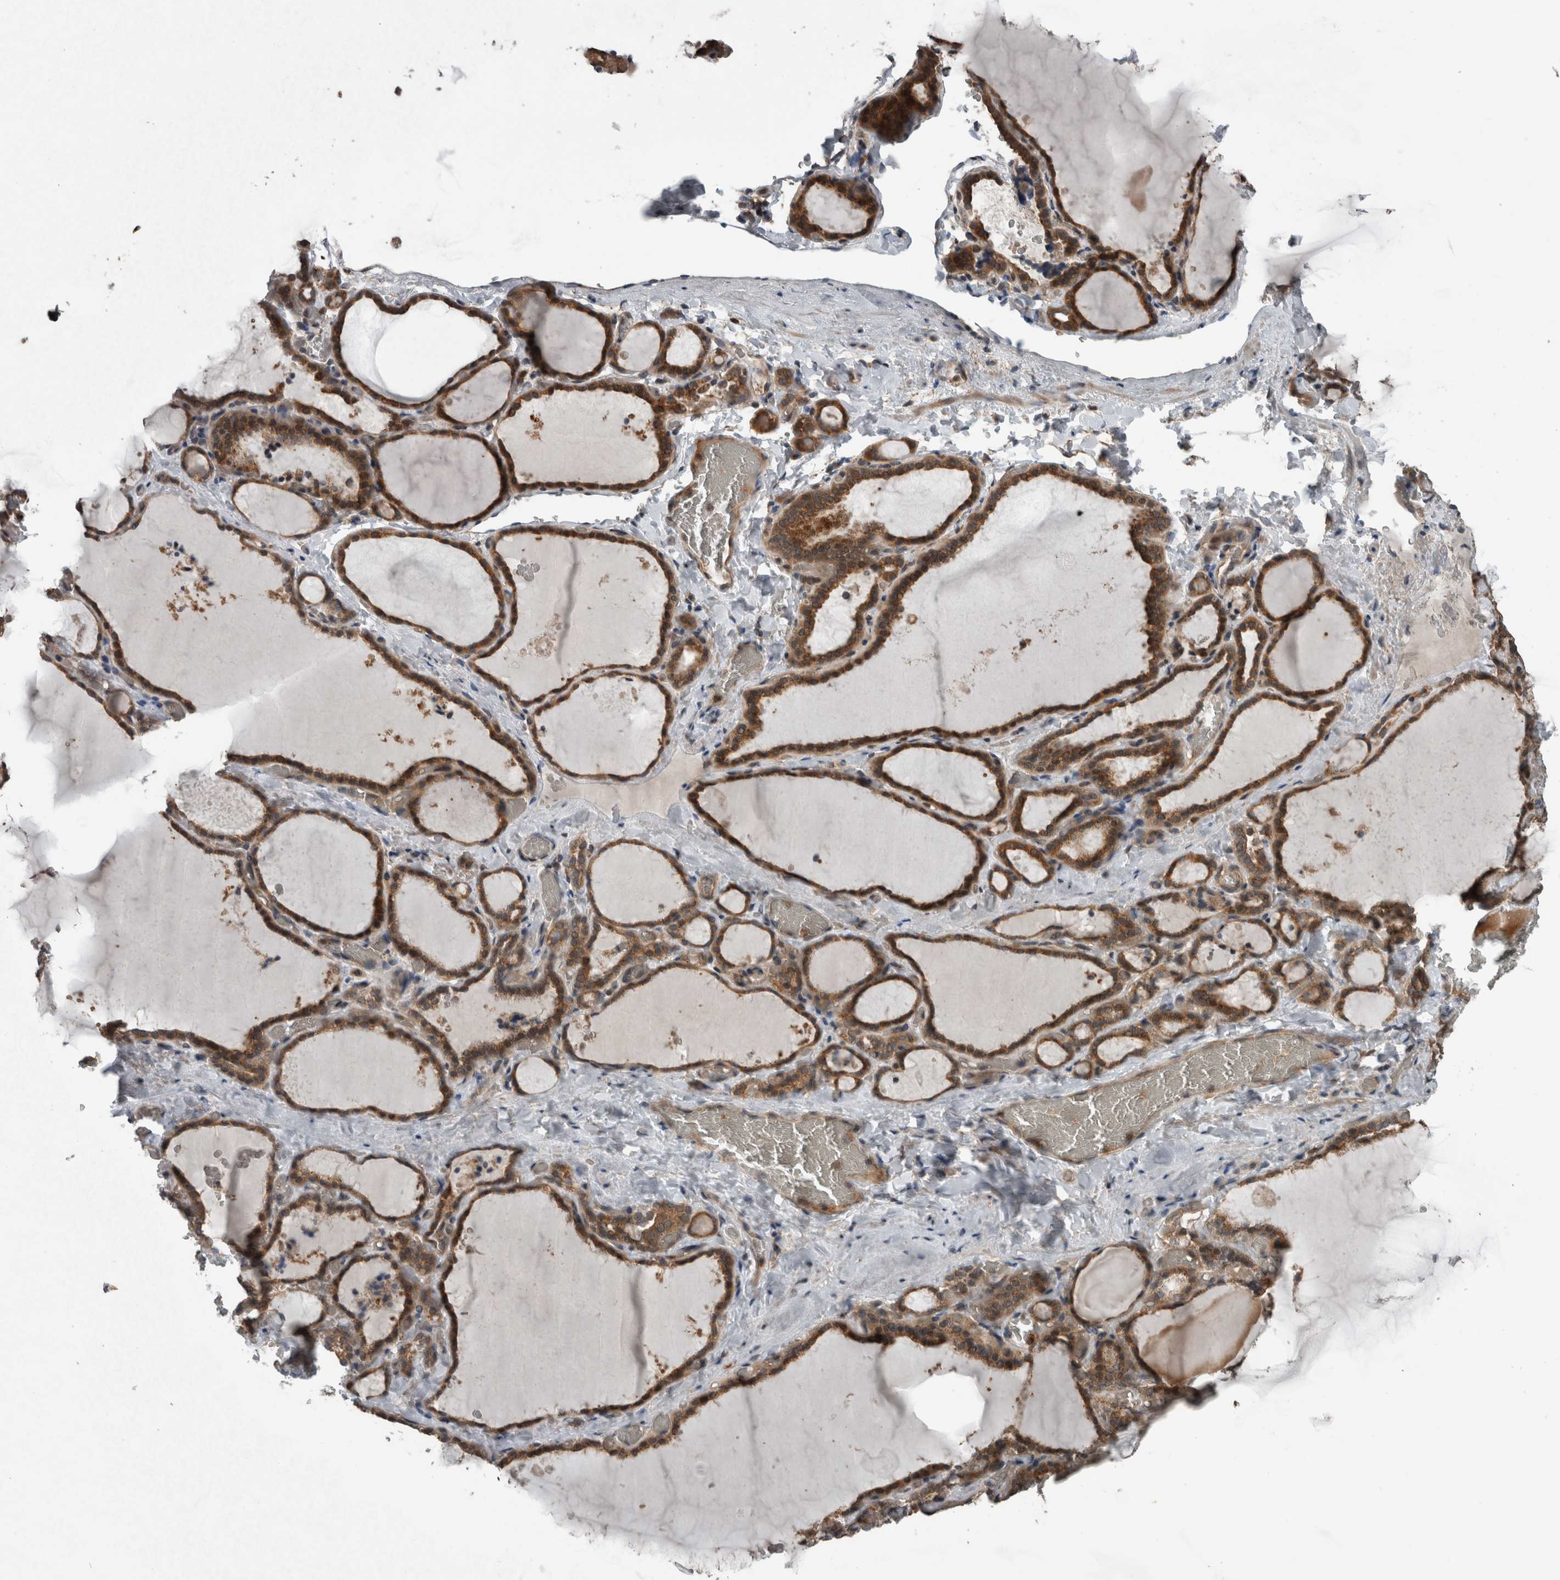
{"staining": {"intensity": "moderate", "quantity": ">75%", "location": "cytoplasmic/membranous"}, "tissue": "thyroid gland", "cell_type": "Glandular cells", "image_type": "normal", "snomed": [{"axis": "morphology", "description": "Normal tissue, NOS"}, {"axis": "topography", "description": "Thyroid gland"}], "caption": "Brown immunohistochemical staining in unremarkable human thyroid gland shows moderate cytoplasmic/membranous expression in about >75% of glandular cells. The staining is performed using DAB (3,3'-diaminobenzidine) brown chromogen to label protein expression. The nuclei are counter-stained blue using hematoxylin.", "gene": "RIOK3", "patient": {"sex": "female", "age": 22}}